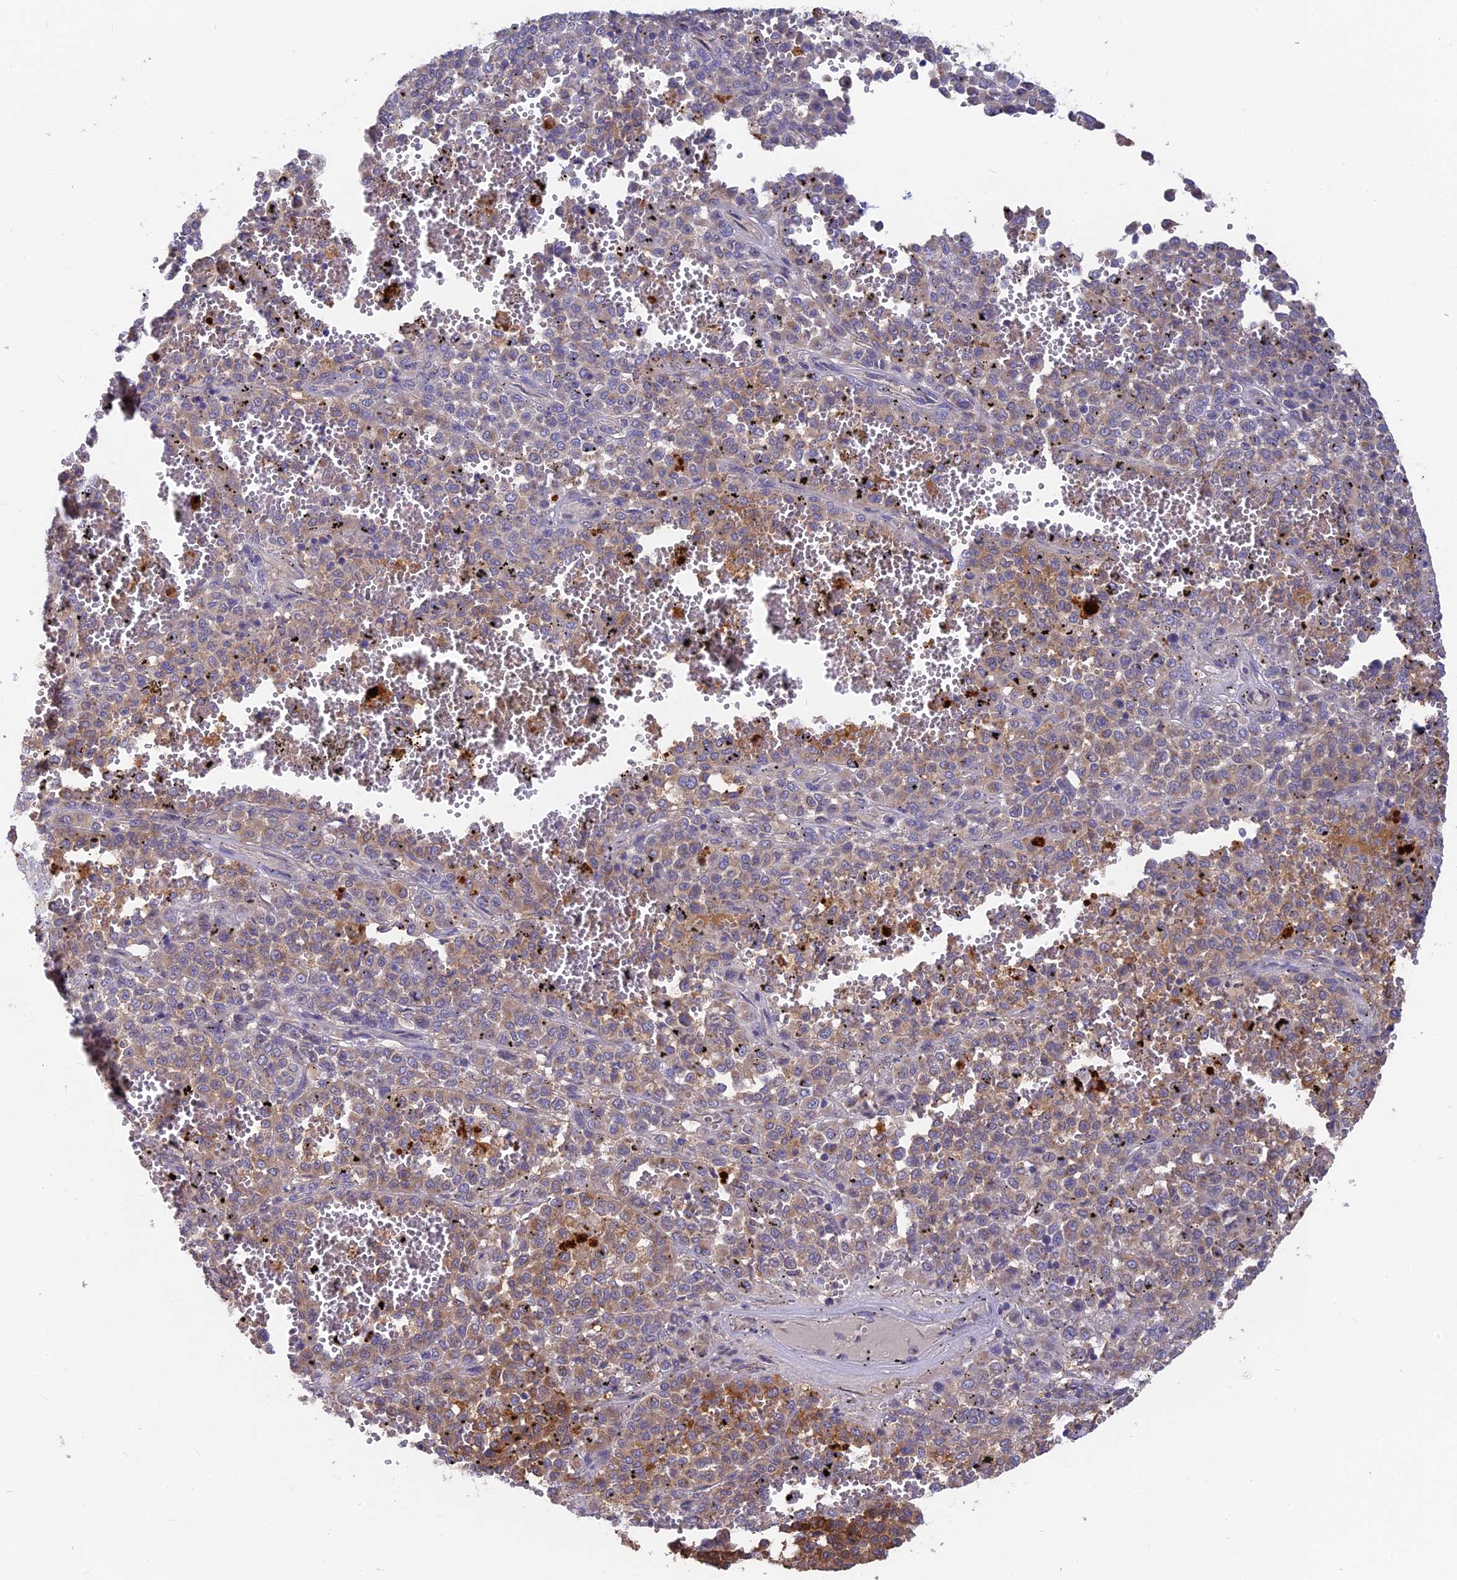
{"staining": {"intensity": "moderate", "quantity": "25%-75%", "location": "cytoplasmic/membranous"}, "tissue": "melanoma", "cell_type": "Tumor cells", "image_type": "cancer", "snomed": [{"axis": "morphology", "description": "Malignant melanoma, Metastatic site"}, {"axis": "topography", "description": "Pancreas"}], "caption": "Immunohistochemical staining of melanoma shows medium levels of moderate cytoplasmic/membranous protein positivity in approximately 25%-75% of tumor cells. (brown staining indicates protein expression, while blue staining denotes nuclei).", "gene": "PZP", "patient": {"sex": "female", "age": 30}}